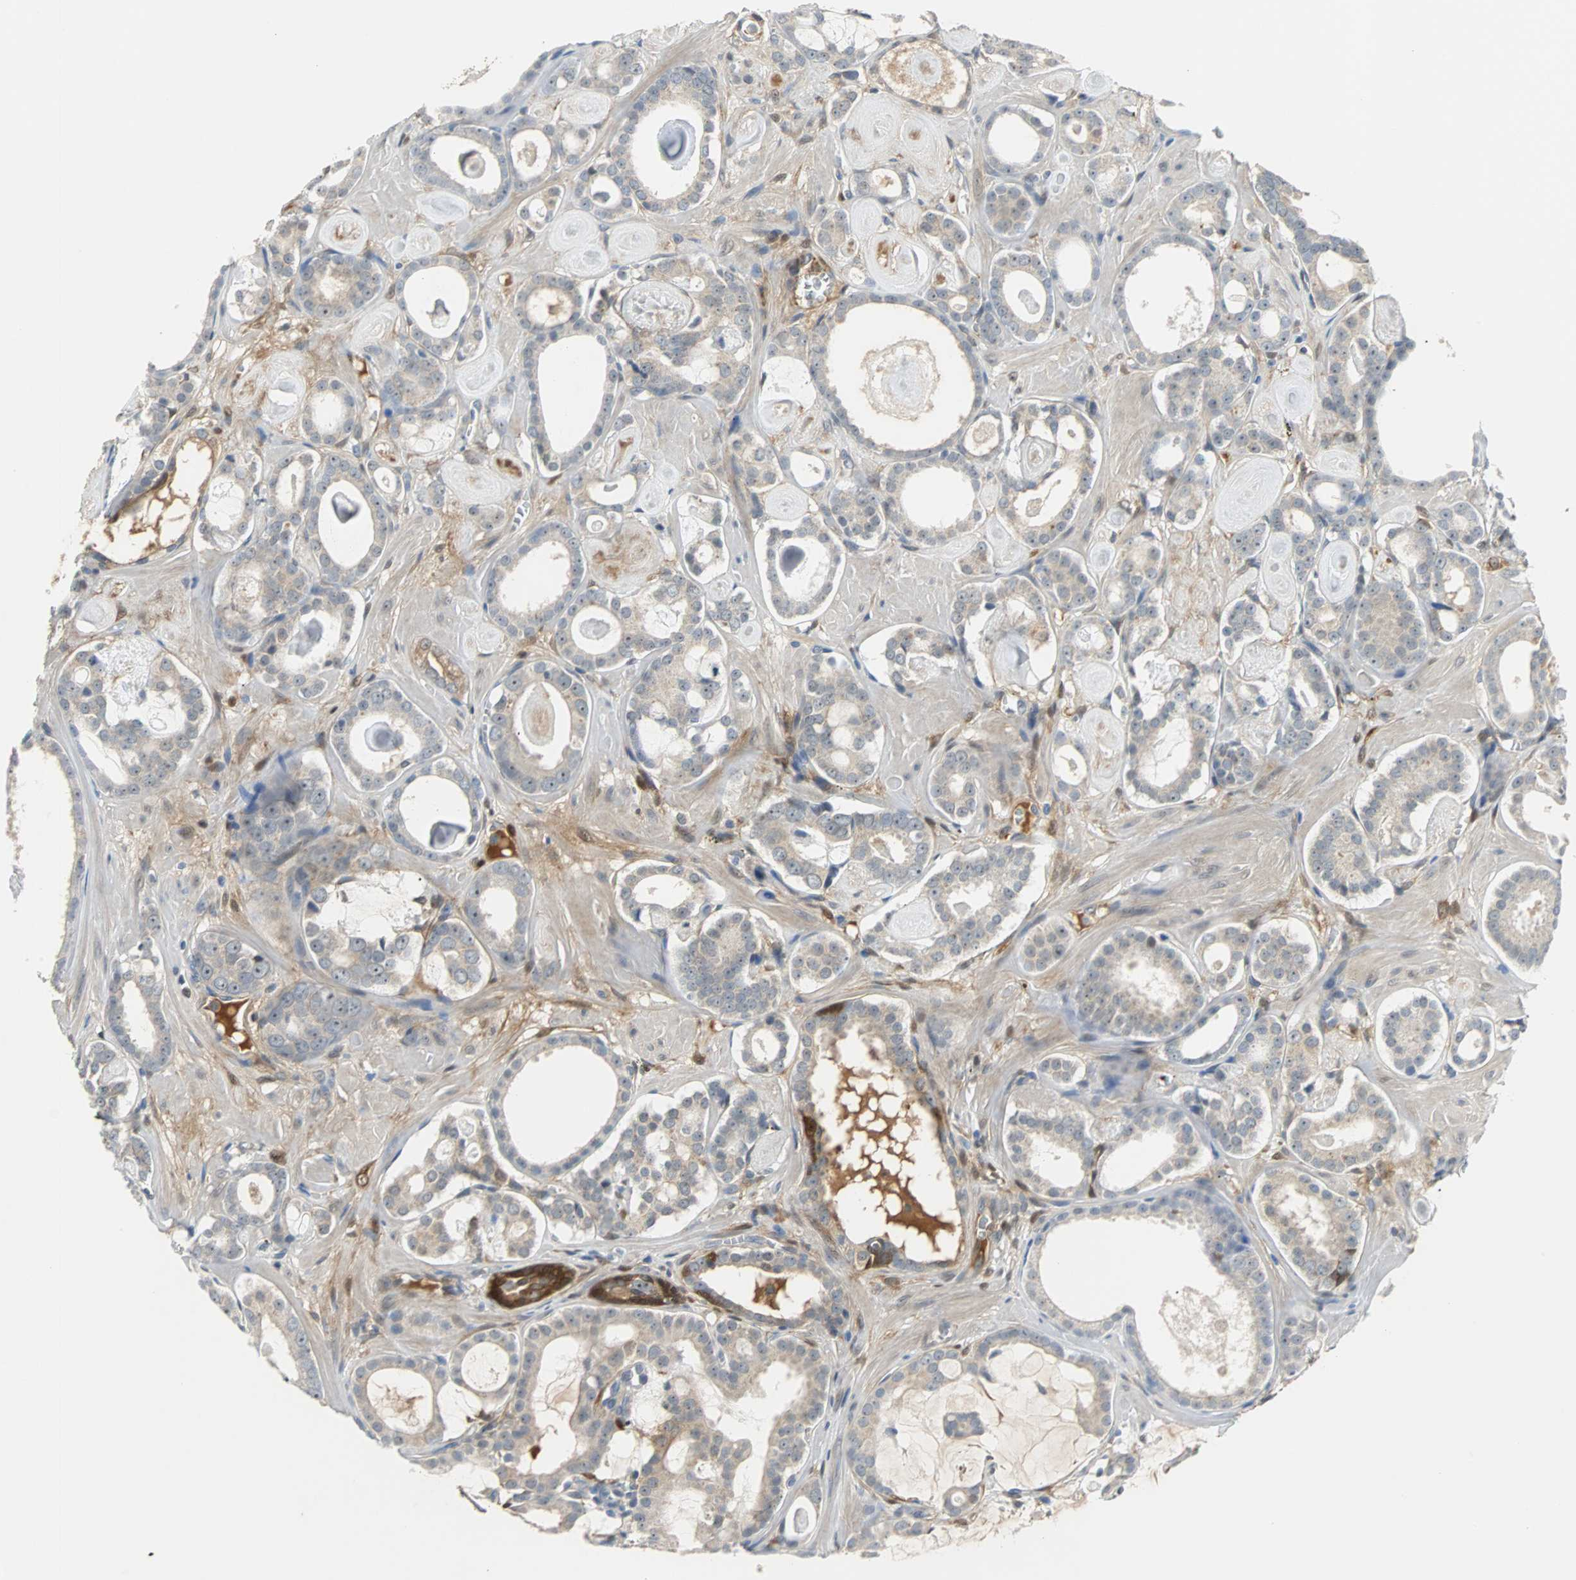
{"staining": {"intensity": "weak", "quantity": "25%-75%", "location": "cytoplasmic/membranous,nuclear"}, "tissue": "prostate cancer", "cell_type": "Tumor cells", "image_type": "cancer", "snomed": [{"axis": "morphology", "description": "Adenocarcinoma, Low grade"}, {"axis": "topography", "description": "Prostate"}], "caption": "DAB (3,3'-diaminobenzidine) immunohistochemical staining of prostate cancer (low-grade adenocarcinoma) demonstrates weak cytoplasmic/membranous and nuclear protein expression in about 25%-75% of tumor cells. The protein is shown in brown color, while the nuclei are stained blue.", "gene": "FHL2", "patient": {"sex": "male", "age": 57}}